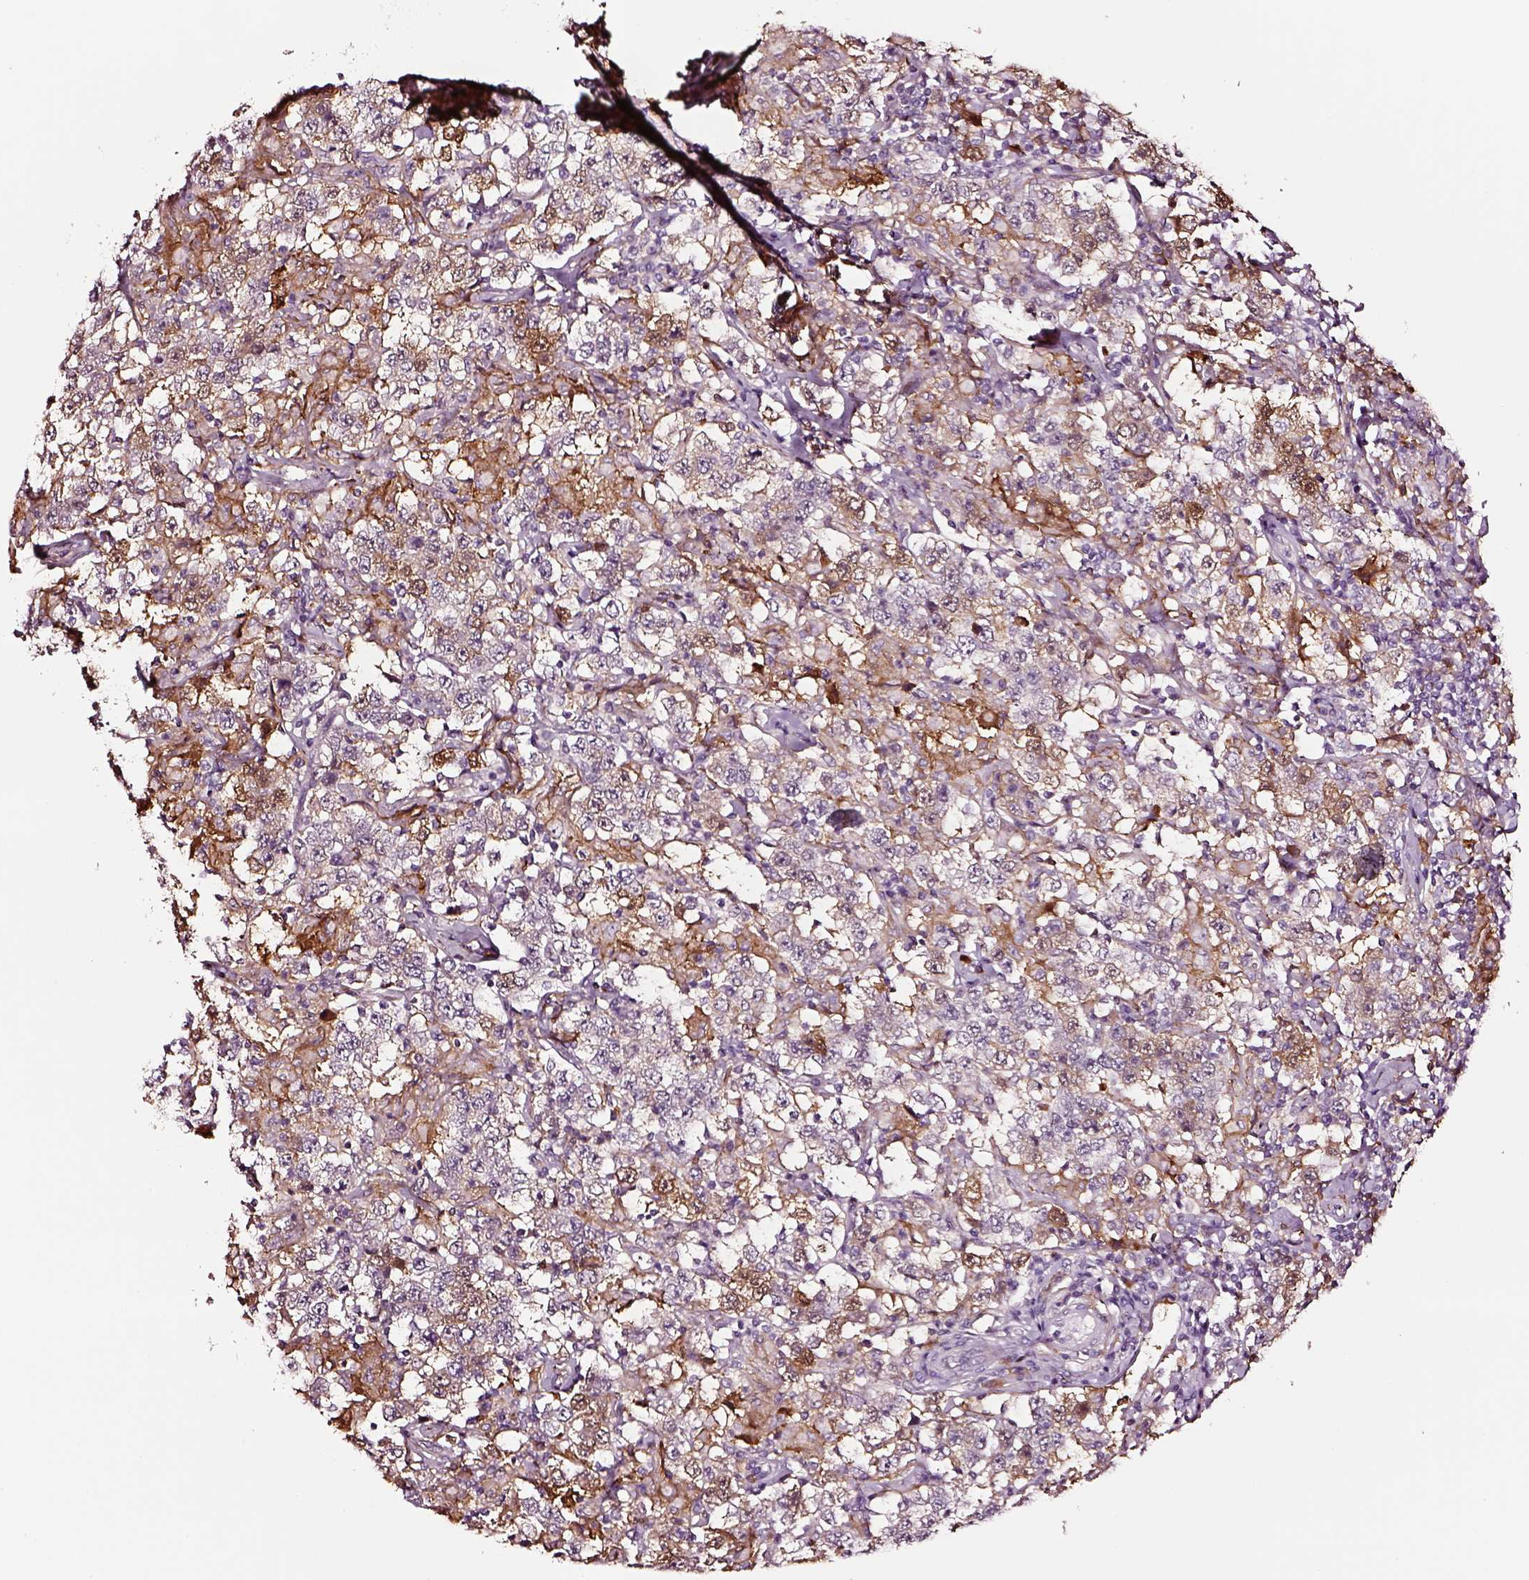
{"staining": {"intensity": "negative", "quantity": "none", "location": "none"}, "tissue": "testis cancer", "cell_type": "Tumor cells", "image_type": "cancer", "snomed": [{"axis": "morphology", "description": "Seminoma, NOS"}, {"axis": "morphology", "description": "Carcinoma, Embryonal, NOS"}, {"axis": "topography", "description": "Testis"}], "caption": "This is an IHC micrograph of human testis embryonal carcinoma. There is no positivity in tumor cells.", "gene": "TF", "patient": {"sex": "male", "age": 41}}